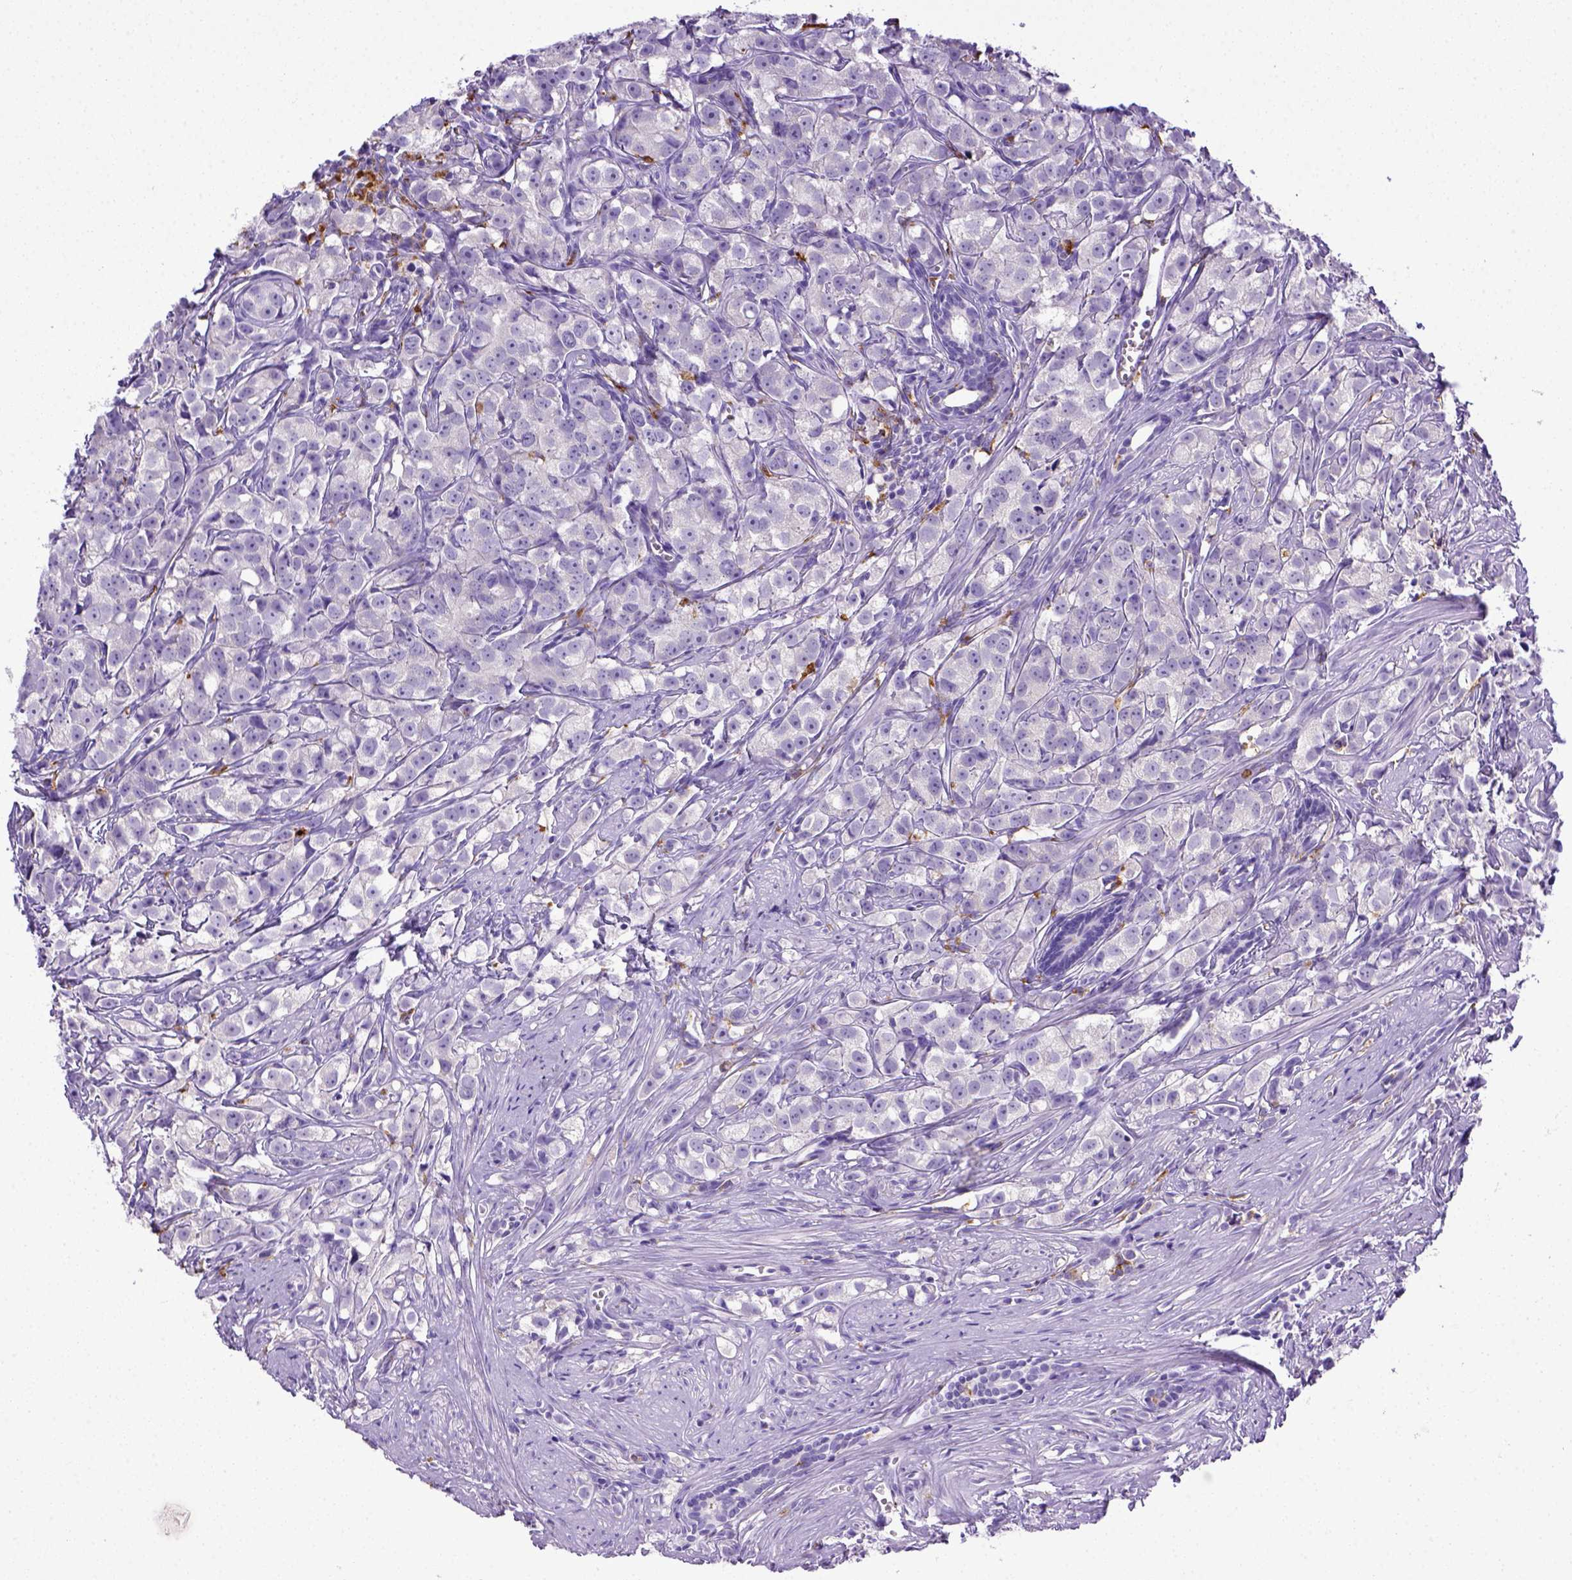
{"staining": {"intensity": "negative", "quantity": "none", "location": "none"}, "tissue": "prostate cancer", "cell_type": "Tumor cells", "image_type": "cancer", "snomed": [{"axis": "morphology", "description": "Adenocarcinoma, High grade"}, {"axis": "topography", "description": "Prostate"}], "caption": "High-grade adenocarcinoma (prostate) was stained to show a protein in brown. There is no significant staining in tumor cells. The staining is performed using DAB brown chromogen with nuclei counter-stained in using hematoxylin.", "gene": "CD68", "patient": {"sex": "male", "age": 68}}